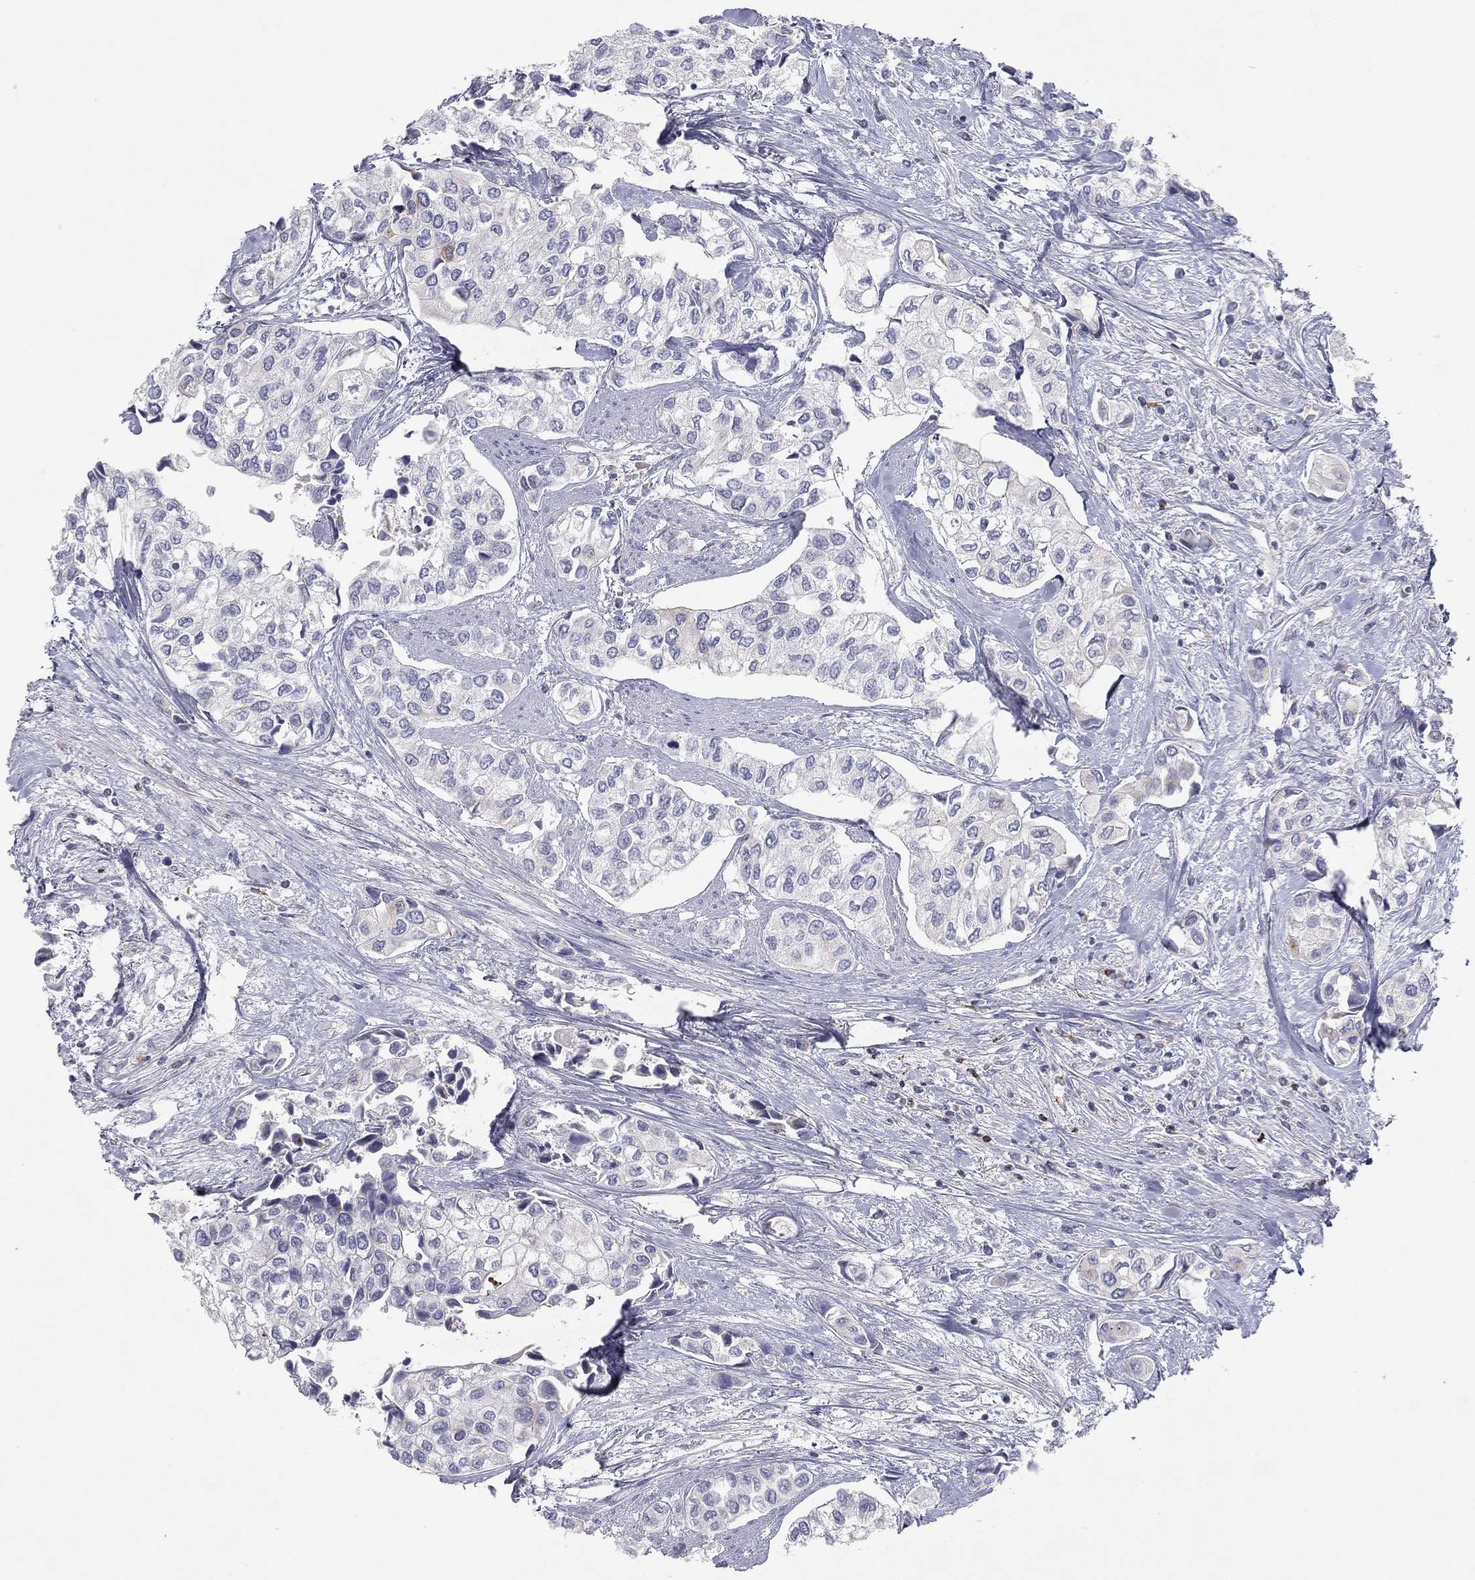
{"staining": {"intensity": "negative", "quantity": "none", "location": "none"}, "tissue": "urothelial cancer", "cell_type": "Tumor cells", "image_type": "cancer", "snomed": [{"axis": "morphology", "description": "Urothelial carcinoma, High grade"}, {"axis": "topography", "description": "Urinary bladder"}], "caption": "A histopathology image of urothelial cancer stained for a protein reveals no brown staining in tumor cells. The staining was performed using DAB (3,3'-diaminobenzidine) to visualize the protein expression in brown, while the nuclei were stained in blue with hematoxylin (Magnification: 20x).", "gene": "CPT1B", "patient": {"sex": "male", "age": 73}}